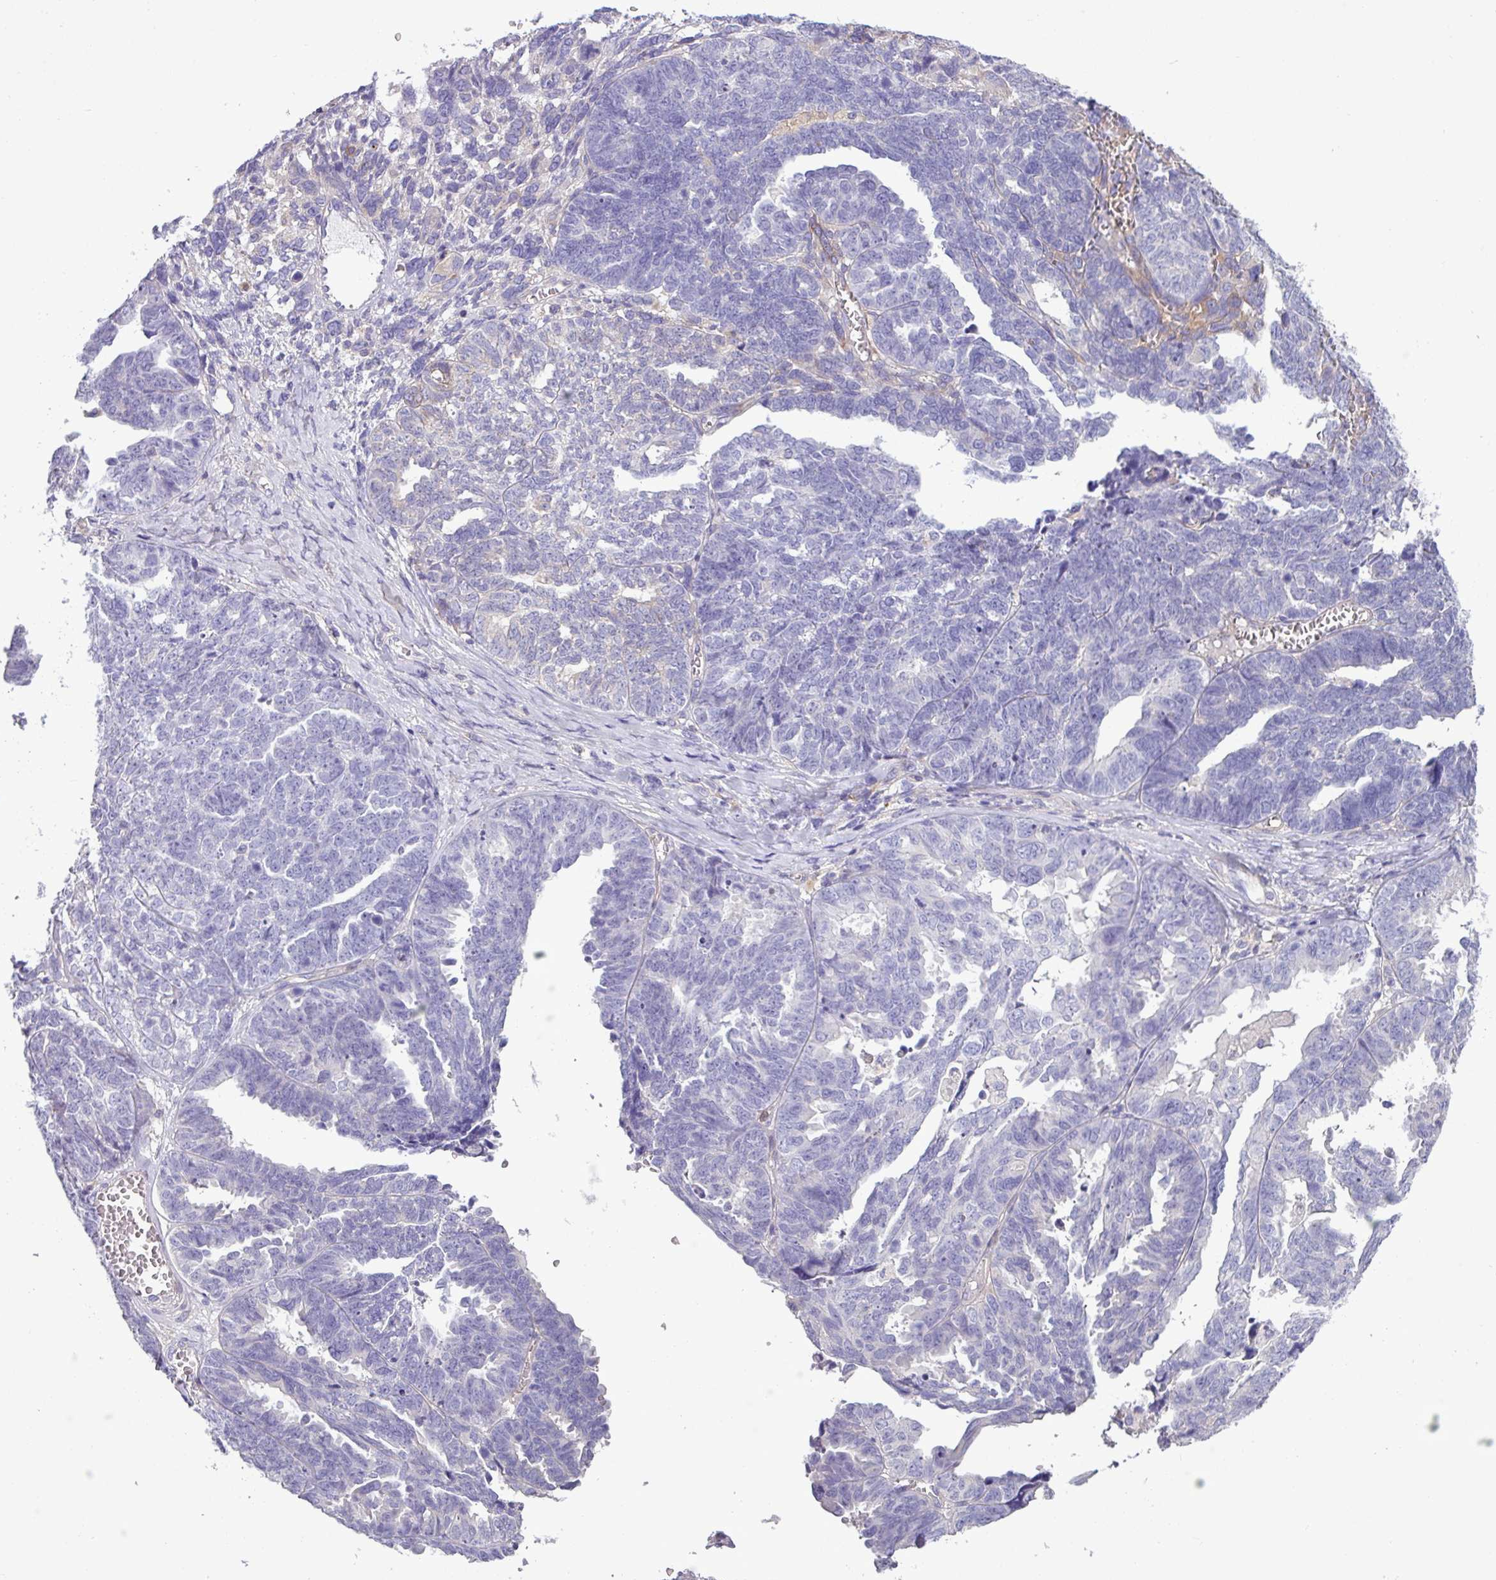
{"staining": {"intensity": "negative", "quantity": "none", "location": "none"}, "tissue": "ovarian cancer", "cell_type": "Tumor cells", "image_type": "cancer", "snomed": [{"axis": "morphology", "description": "Cystadenocarcinoma, serous, NOS"}, {"axis": "topography", "description": "Ovary"}], "caption": "This is a photomicrograph of immunohistochemistry staining of serous cystadenocarcinoma (ovarian), which shows no positivity in tumor cells.", "gene": "KIRREL3", "patient": {"sex": "female", "age": 79}}